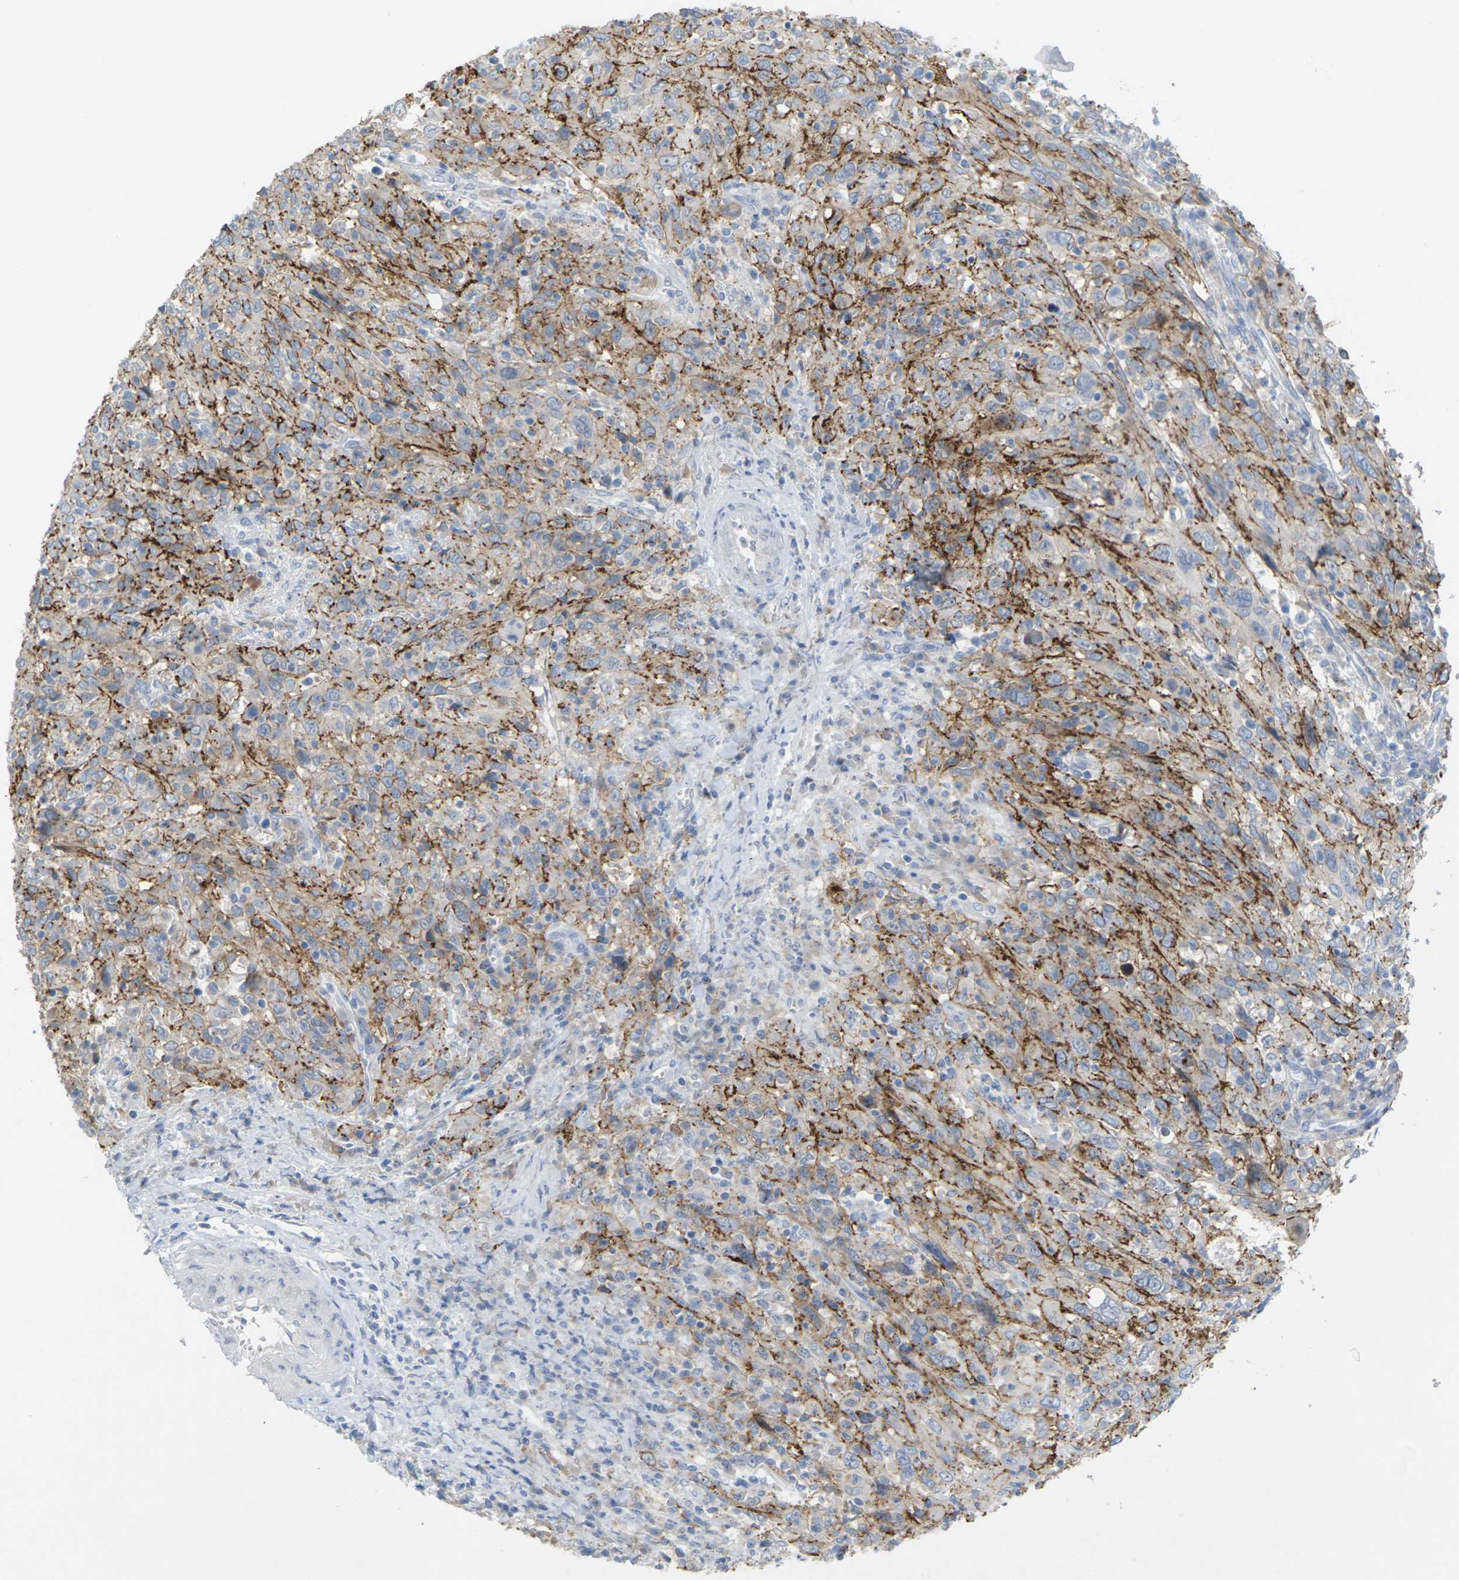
{"staining": {"intensity": "moderate", "quantity": "25%-75%", "location": "cytoplasmic/membranous"}, "tissue": "cervical cancer", "cell_type": "Tumor cells", "image_type": "cancer", "snomed": [{"axis": "morphology", "description": "Squamous cell carcinoma, NOS"}, {"axis": "topography", "description": "Cervix"}], "caption": "This is a micrograph of IHC staining of cervical cancer, which shows moderate expression in the cytoplasmic/membranous of tumor cells.", "gene": "CLDN3", "patient": {"sex": "female", "age": 46}}